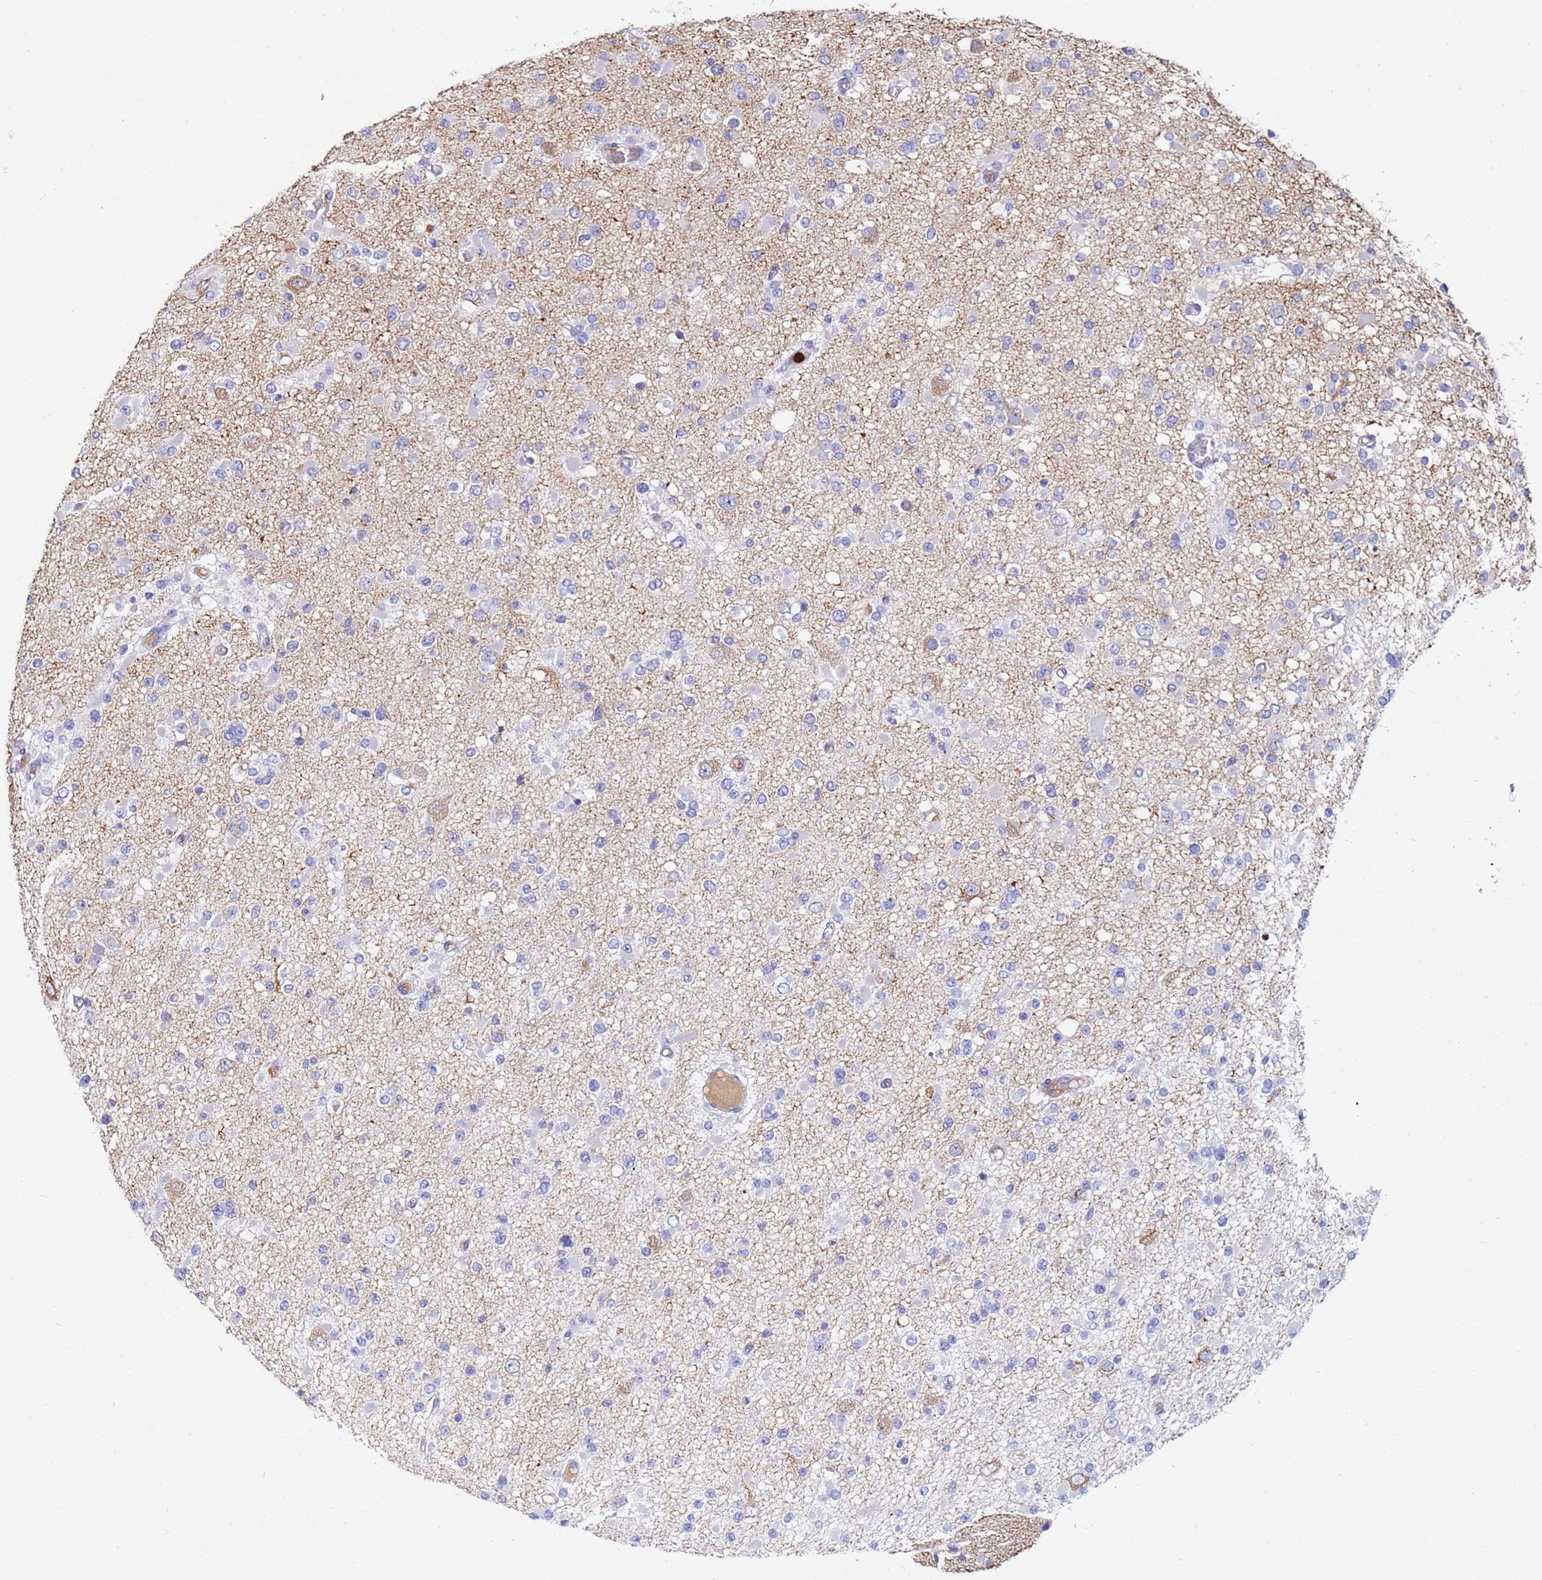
{"staining": {"intensity": "negative", "quantity": "none", "location": "none"}, "tissue": "glioma", "cell_type": "Tumor cells", "image_type": "cancer", "snomed": [{"axis": "morphology", "description": "Glioma, malignant, Low grade"}, {"axis": "topography", "description": "Brain"}], "caption": "High power microscopy histopathology image of an IHC image of malignant glioma (low-grade), revealing no significant expression in tumor cells.", "gene": "TUBAL3", "patient": {"sex": "female", "age": 22}}